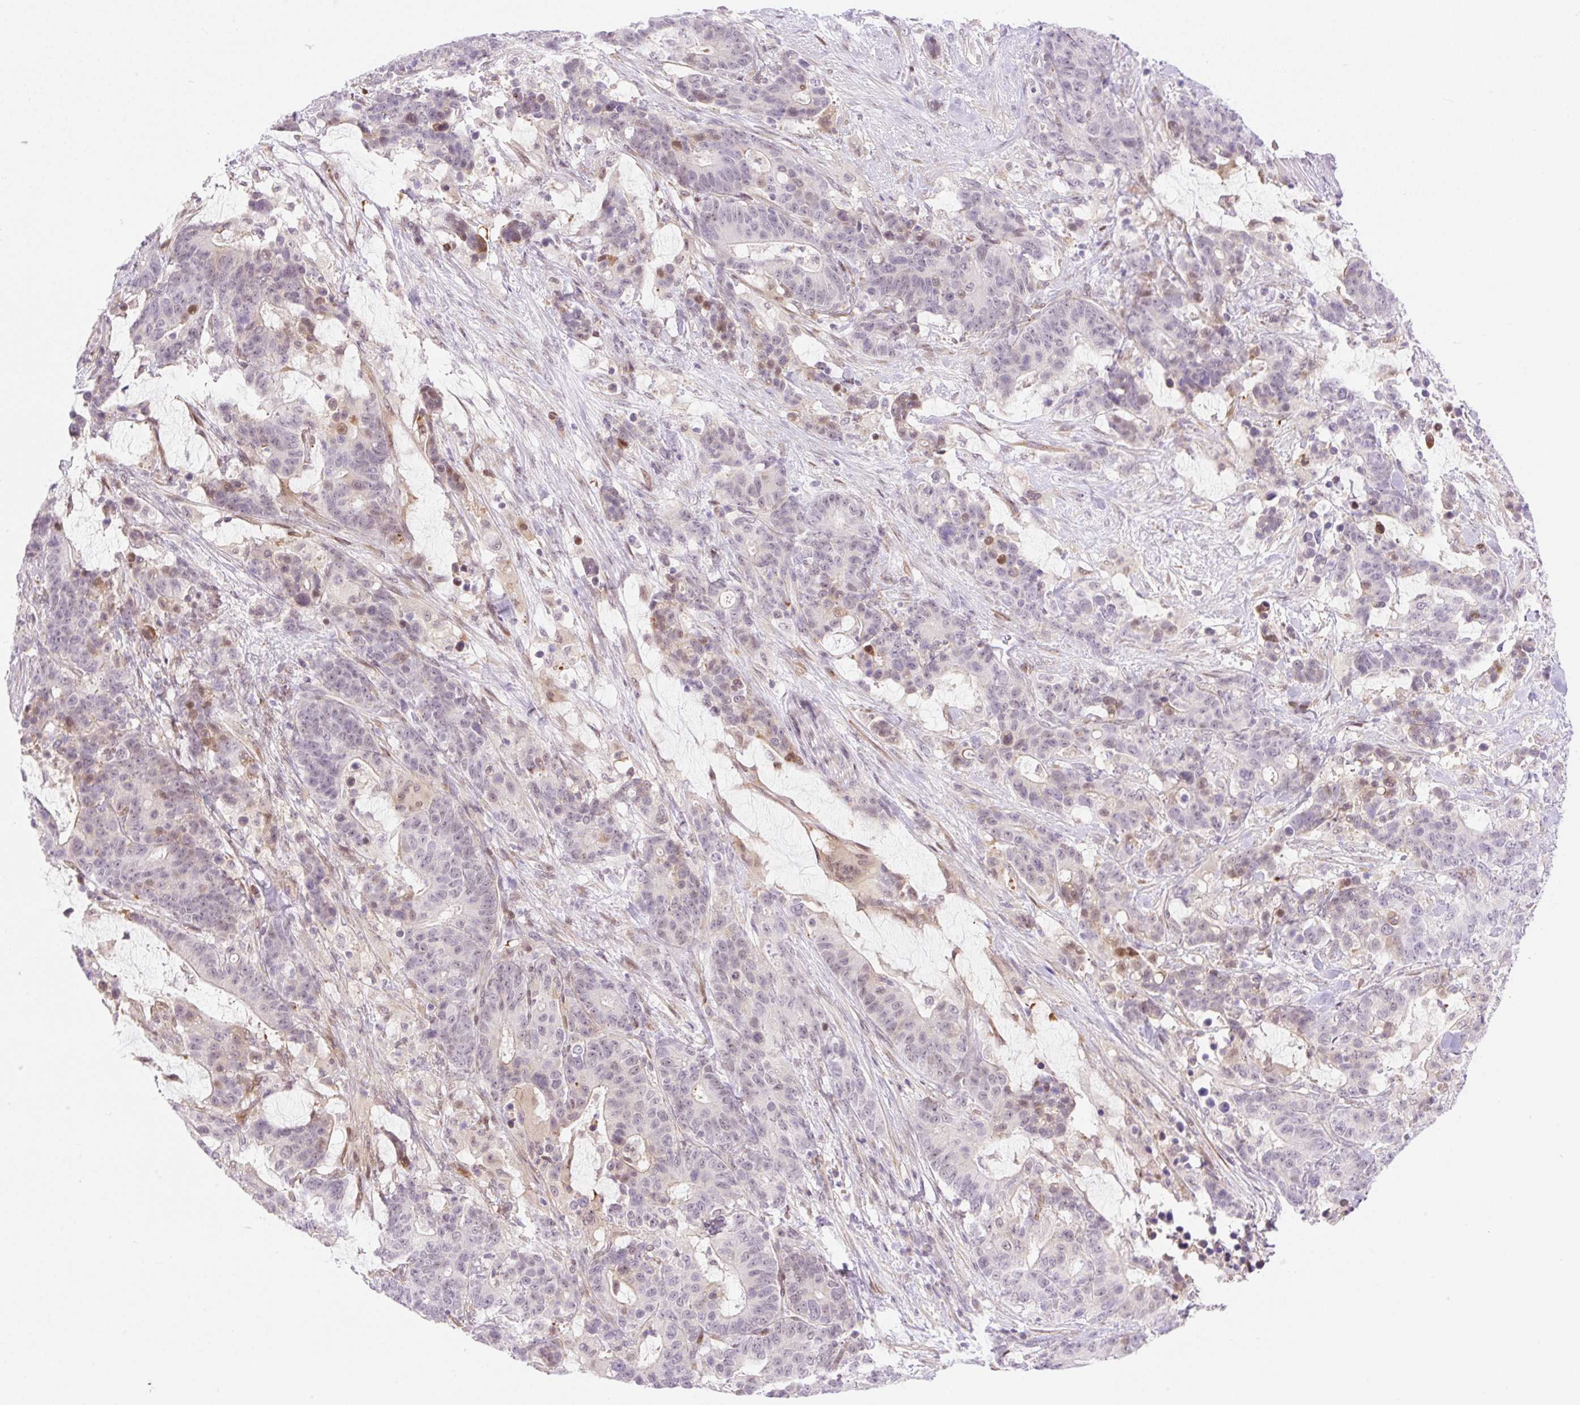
{"staining": {"intensity": "negative", "quantity": "none", "location": "none"}, "tissue": "stomach cancer", "cell_type": "Tumor cells", "image_type": "cancer", "snomed": [{"axis": "morphology", "description": "Normal tissue, NOS"}, {"axis": "morphology", "description": "Adenocarcinoma, NOS"}, {"axis": "topography", "description": "Stomach"}], "caption": "A high-resolution histopathology image shows IHC staining of stomach cancer (adenocarcinoma), which demonstrates no significant positivity in tumor cells.", "gene": "ZFP41", "patient": {"sex": "female", "age": 64}}